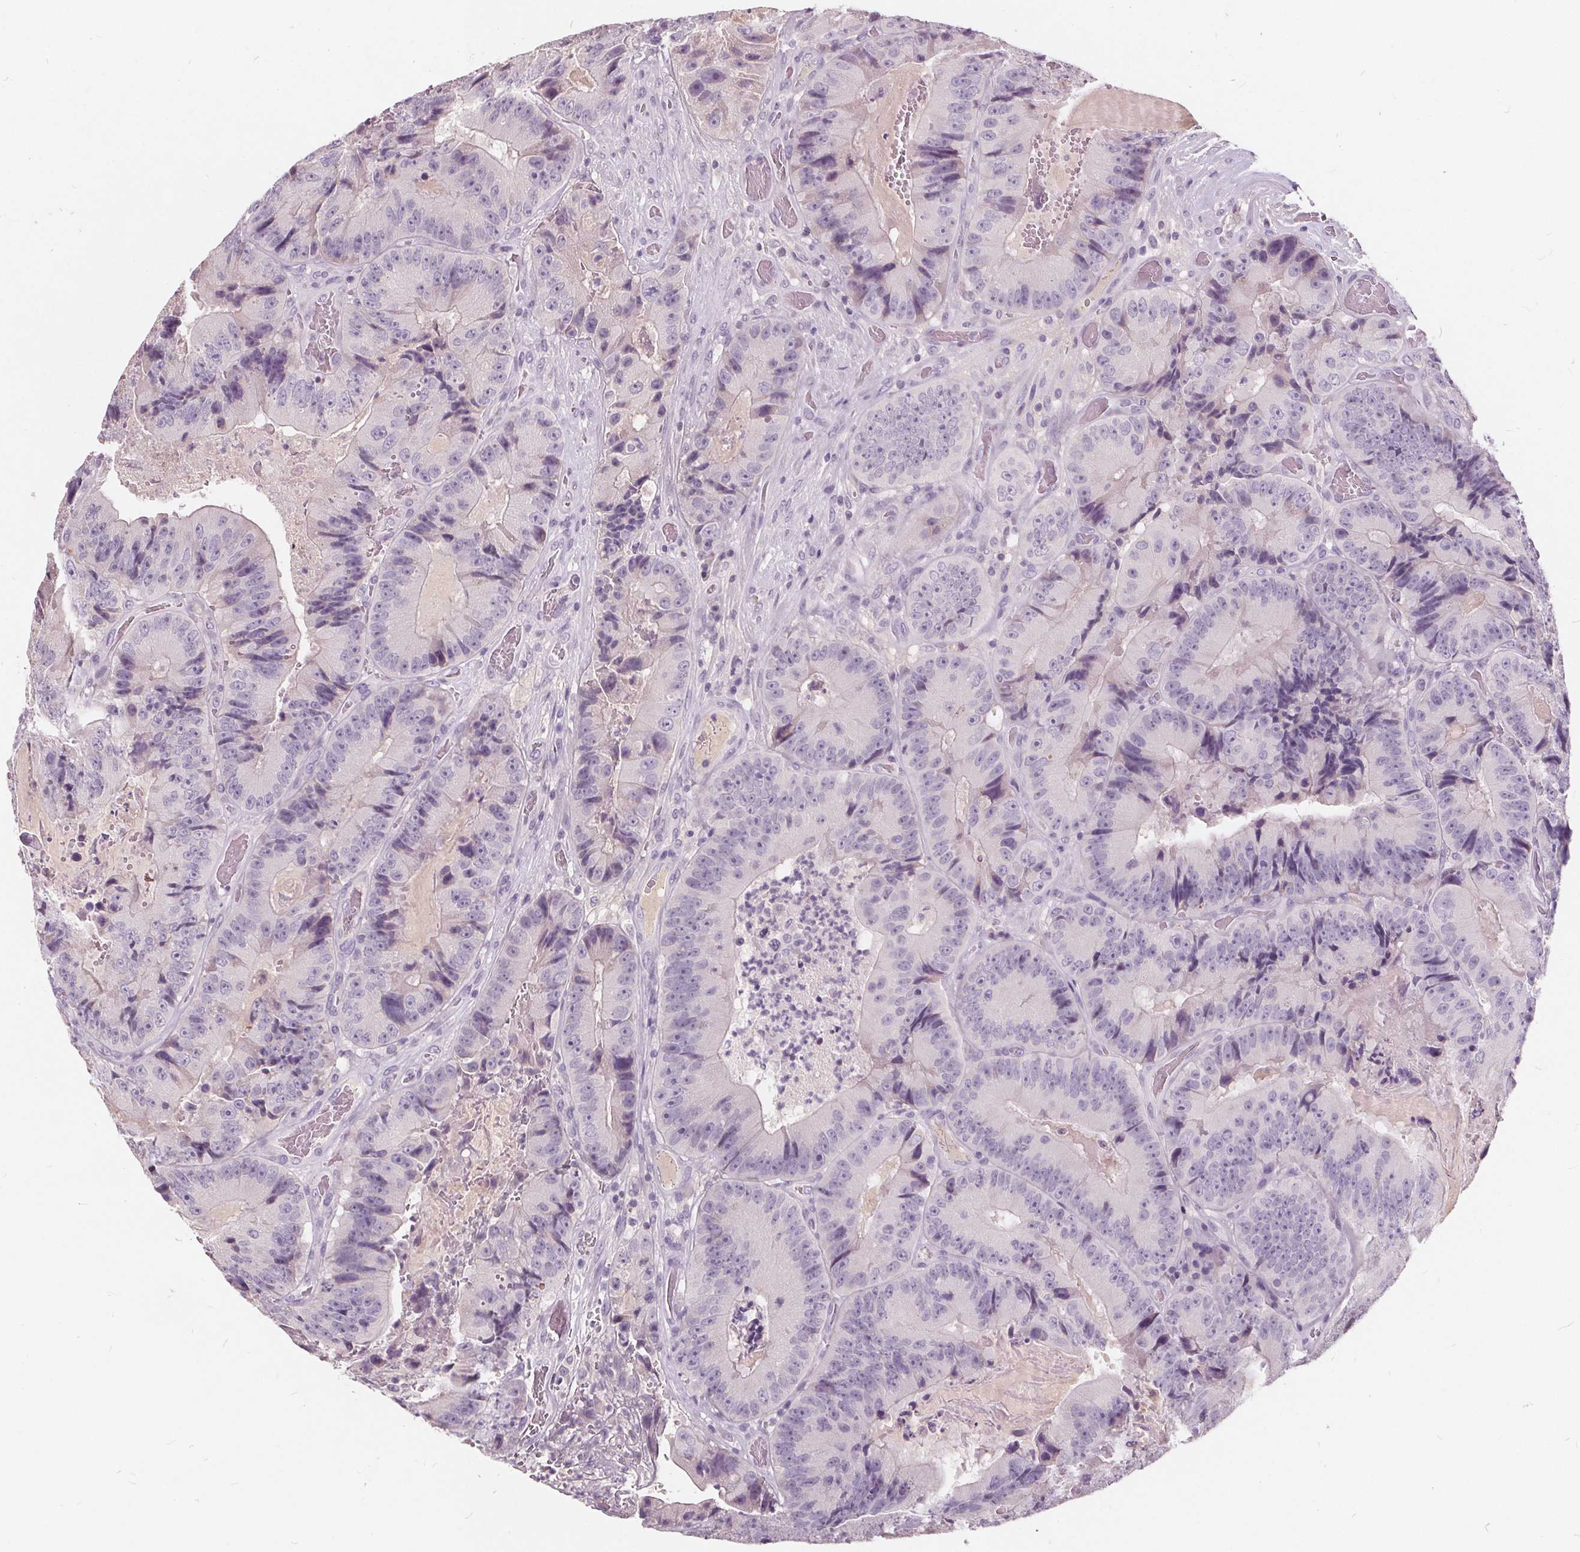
{"staining": {"intensity": "negative", "quantity": "none", "location": "none"}, "tissue": "colorectal cancer", "cell_type": "Tumor cells", "image_type": "cancer", "snomed": [{"axis": "morphology", "description": "Adenocarcinoma, NOS"}, {"axis": "topography", "description": "Colon"}], "caption": "A micrograph of adenocarcinoma (colorectal) stained for a protein demonstrates no brown staining in tumor cells.", "gene": "PLA2G2E", "patient": {"sex": "female", "age": 86}}